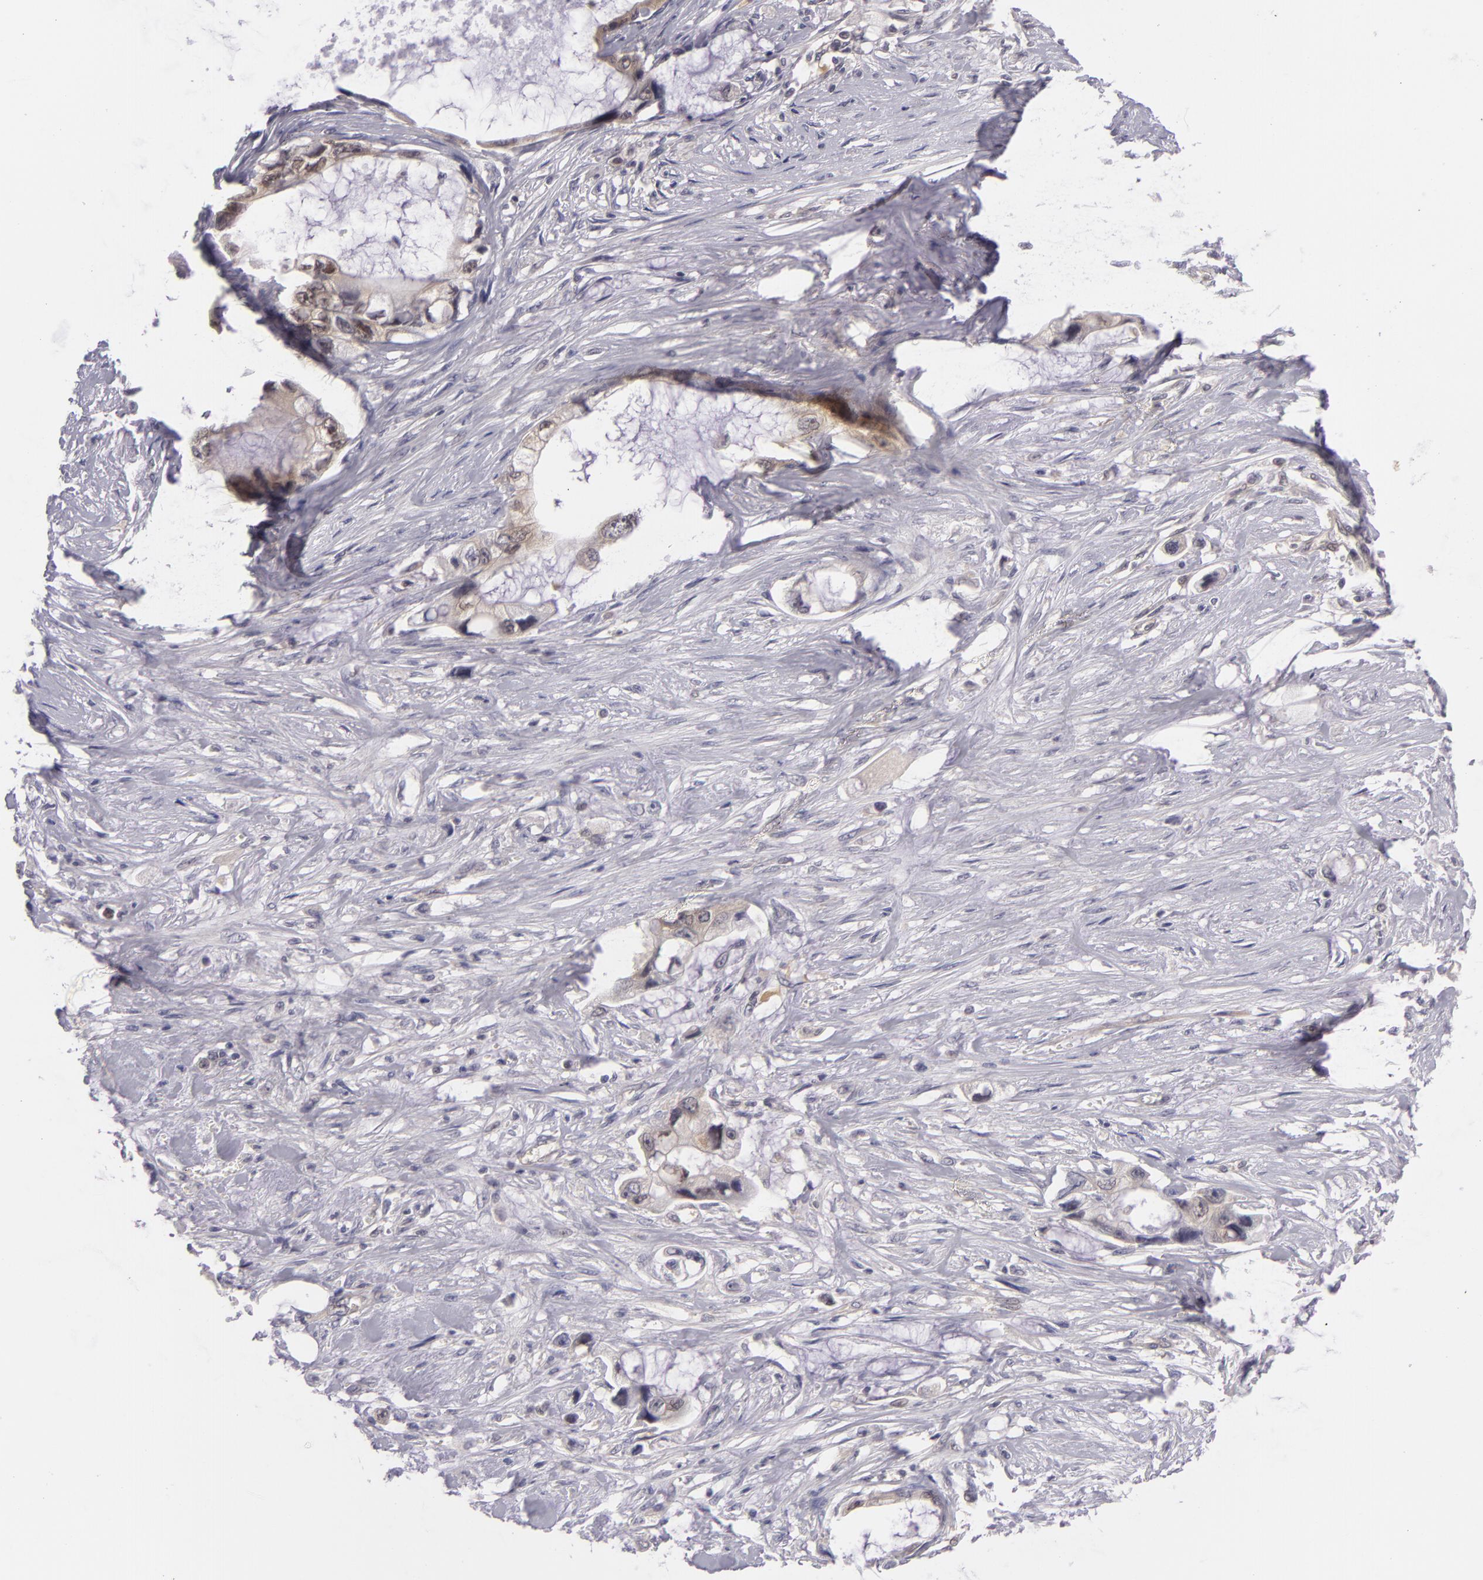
{"staining": {"intensity": "weak", "quantity": "<25%", "location": "cytoplasmic/membranous"}, "tissue": "pancreatic cancer", "cell_type": "Tumor cells", "image_type": "cancer", "snomed": [{"axis": "morphology", "description": "Adenocarcinoma, NOS"}, {"axis": "topography", "description": "Pancreas"}, {"axis": "topography", "description": "Stomach, upper"}], "caption": "The immunohistochemistry (IHC) histopathology image has no significant positivity in tumor cells of pancreatic cancer (adenocarcinoma) tissue.", "gene": "BCL10", "patient": {"sex": "male", "age": 77}}